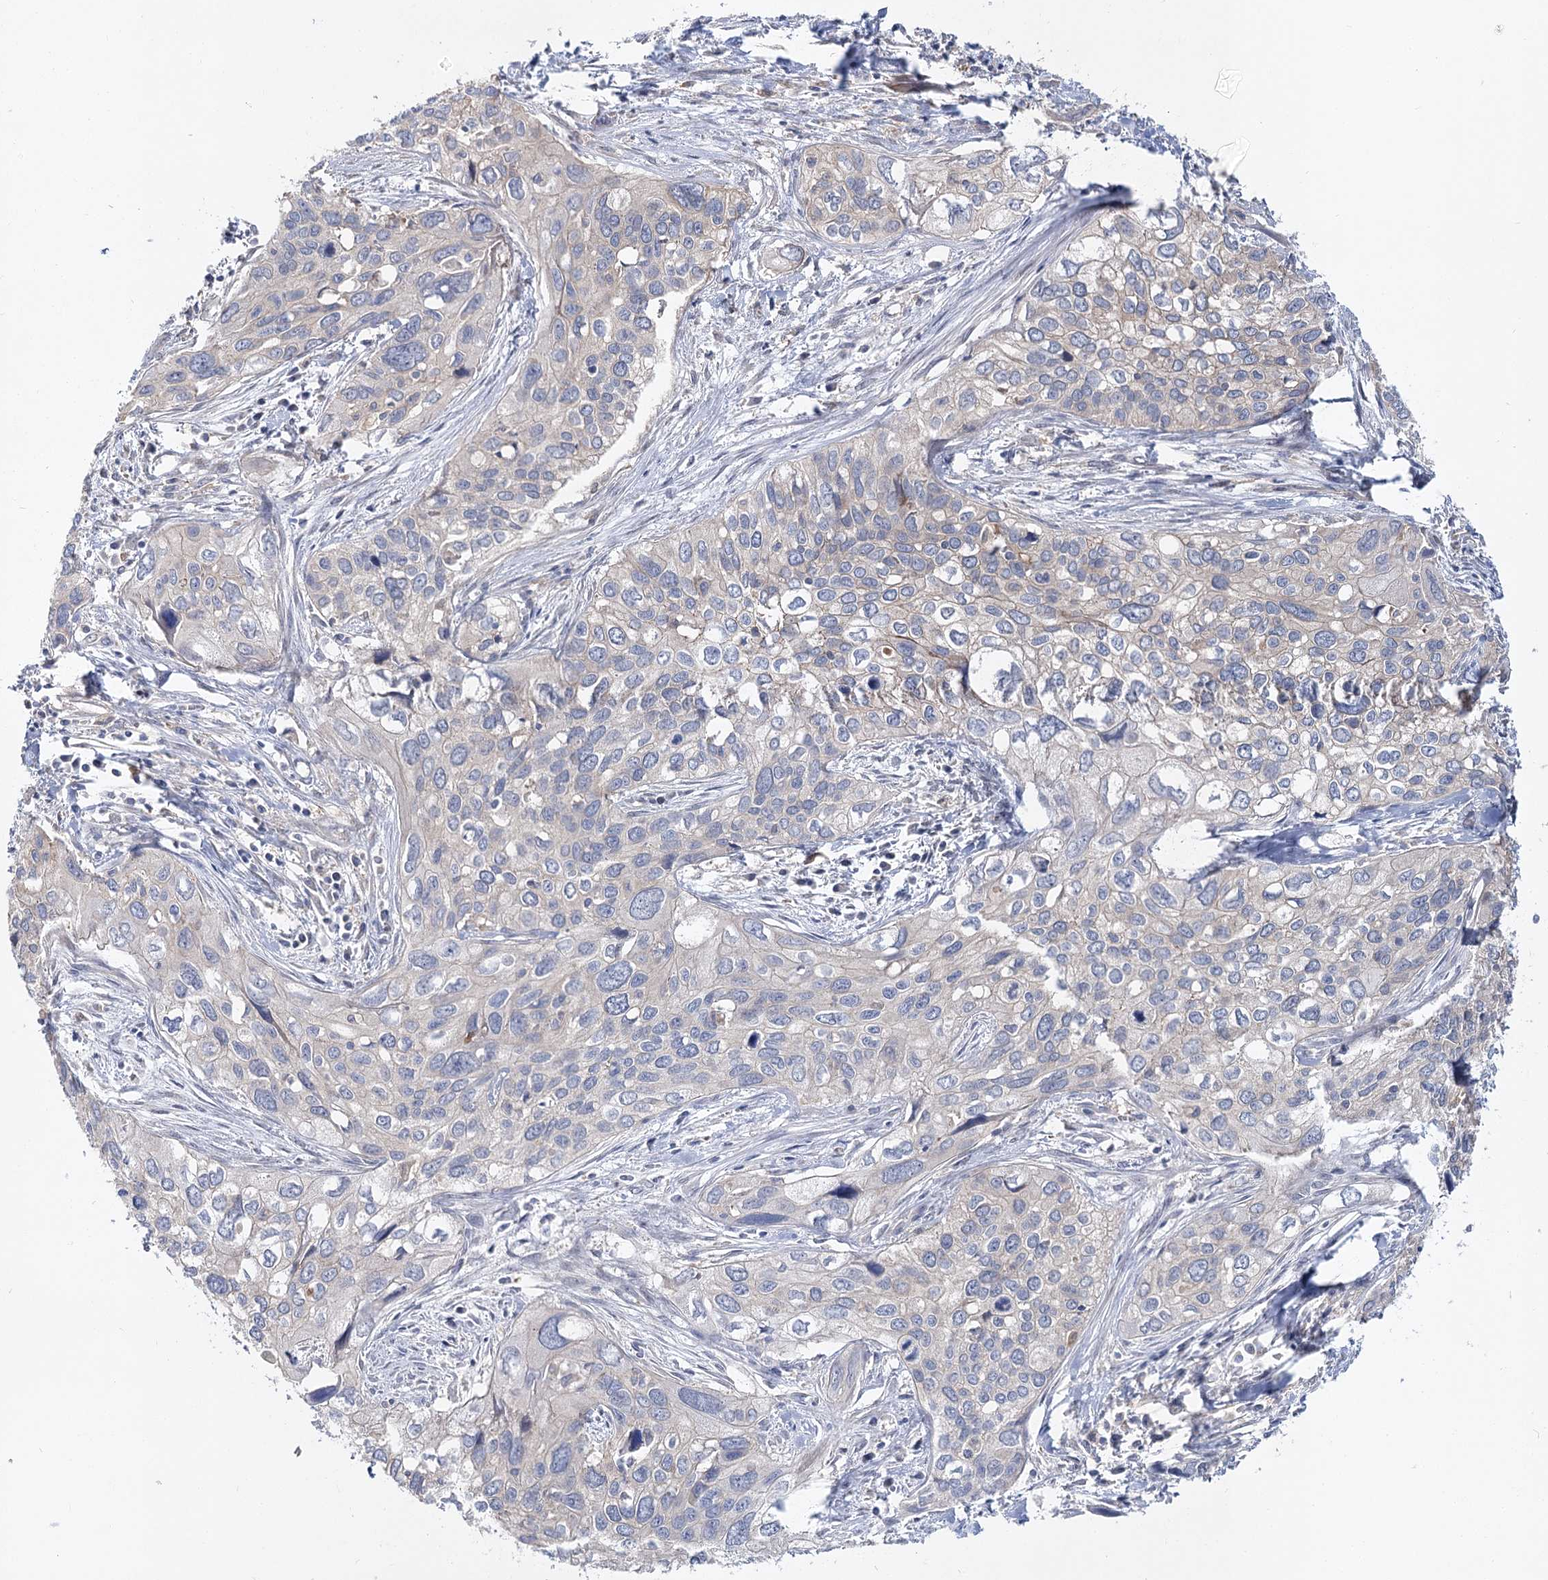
{"staining": {"intensity": "negative", "quantity": "none", "location": "none"}, "tissue": "cervical cancer", "cell_type": "Tumor cells", "image_type": "cancer", "snomed": [{"axis": "morphology", "description": "Squamous cell carcinoma, NOS"}, {"axis": "topography", "description": "Cervix"}], "caption": "The micrograph shows no significant staining in tumor cells of cervical cancer.", "gene": "UGP2", "patient": {"sex": "female", "age": 55}}